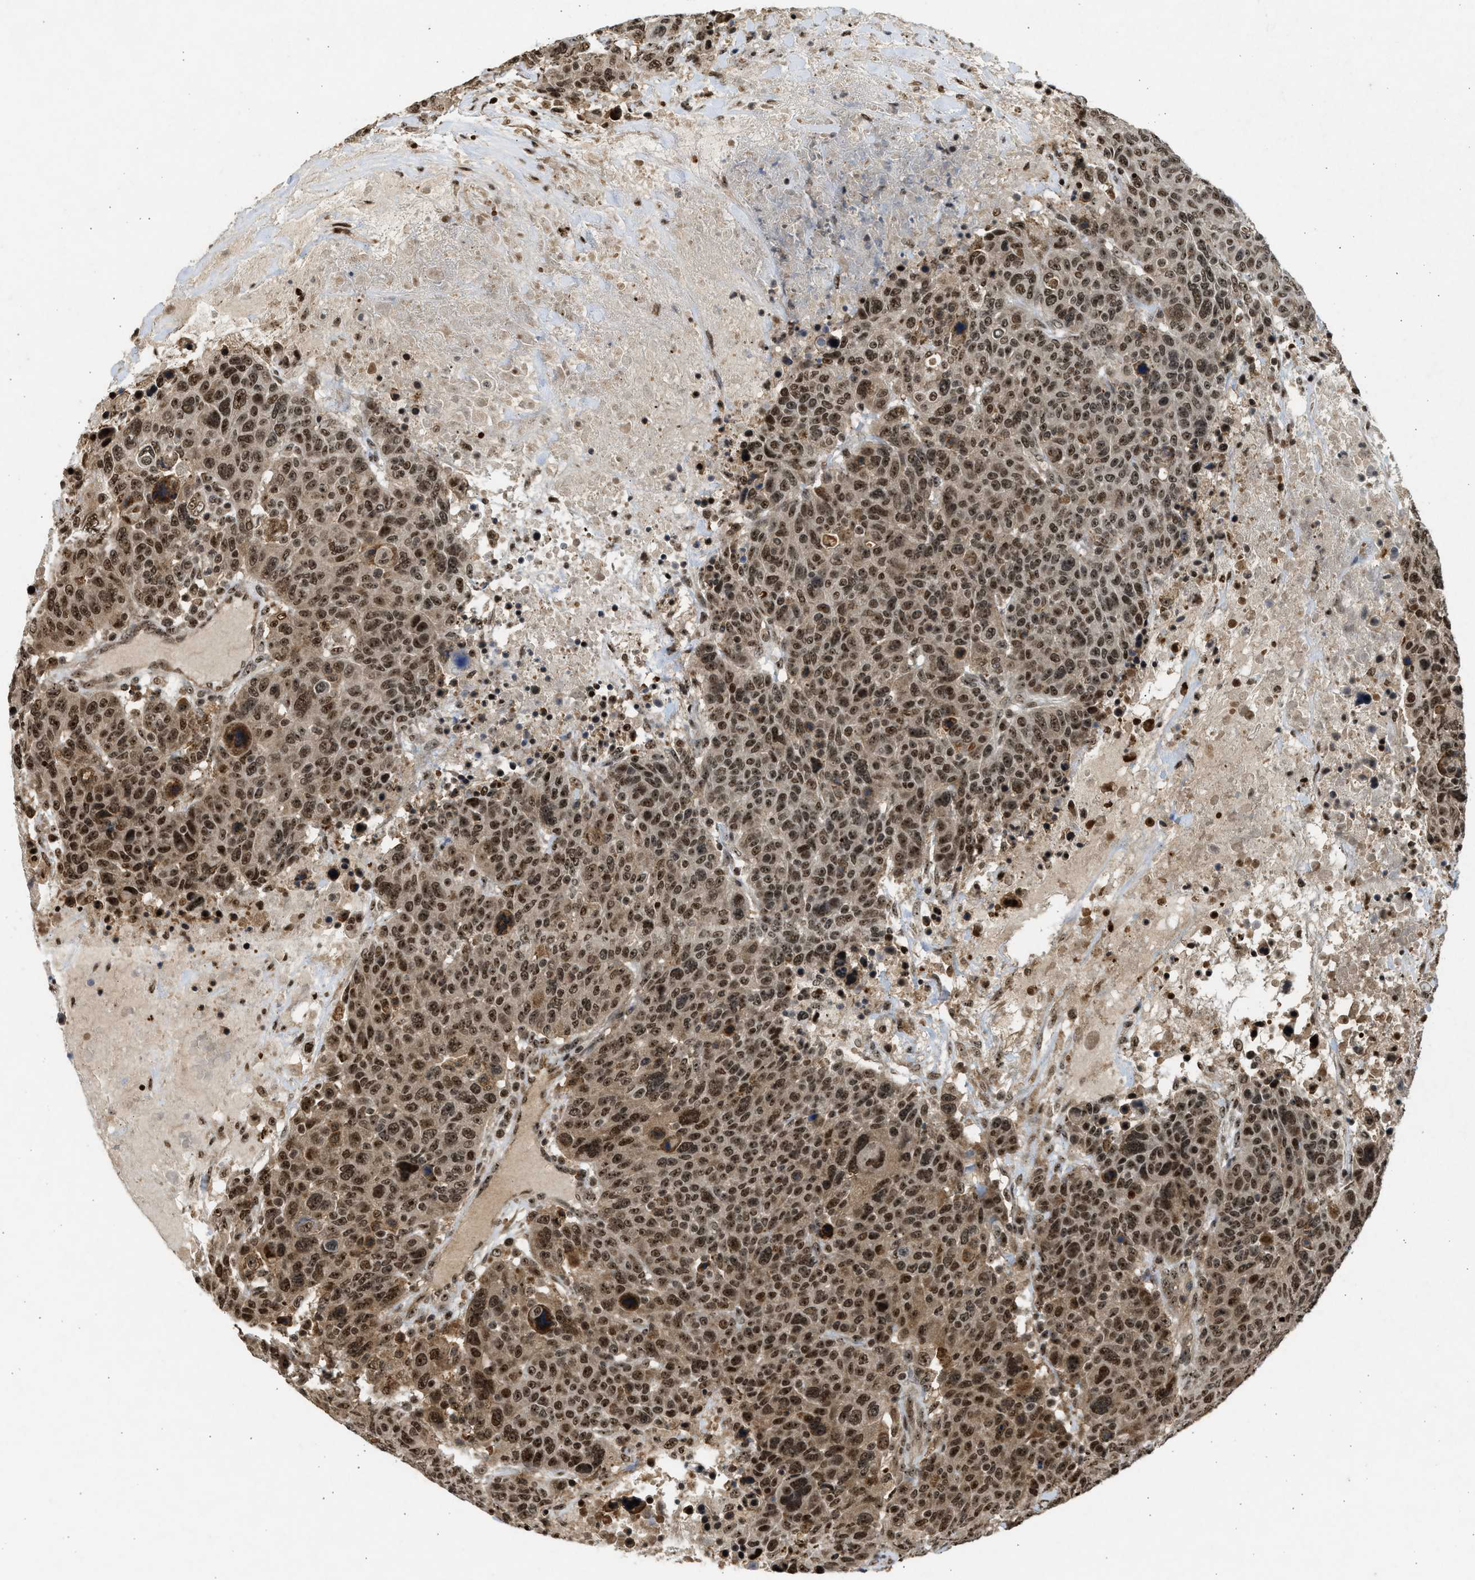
{"staining": {"intensity": "strong", "quantity": ">75%", "location": "cytoplasmic/membranous,nuclear"}, "tissue": "breast cancer", "cell_type": "Tumor cells", "image_type": "cancer", "snomed": [{"axis": "morphology", "description": "Duct carcinoma"}, {"axis": "topography", "description": "Breast"}], "caption": "A photomicrograph of breast invasive ductal carcinoma stained for a protein exhibits strong cytoplasmic/membranous and nuclear brown staining in tumor cells.", "gene": "TFDP2", "patient": {"sex": "female", "age": 37}}